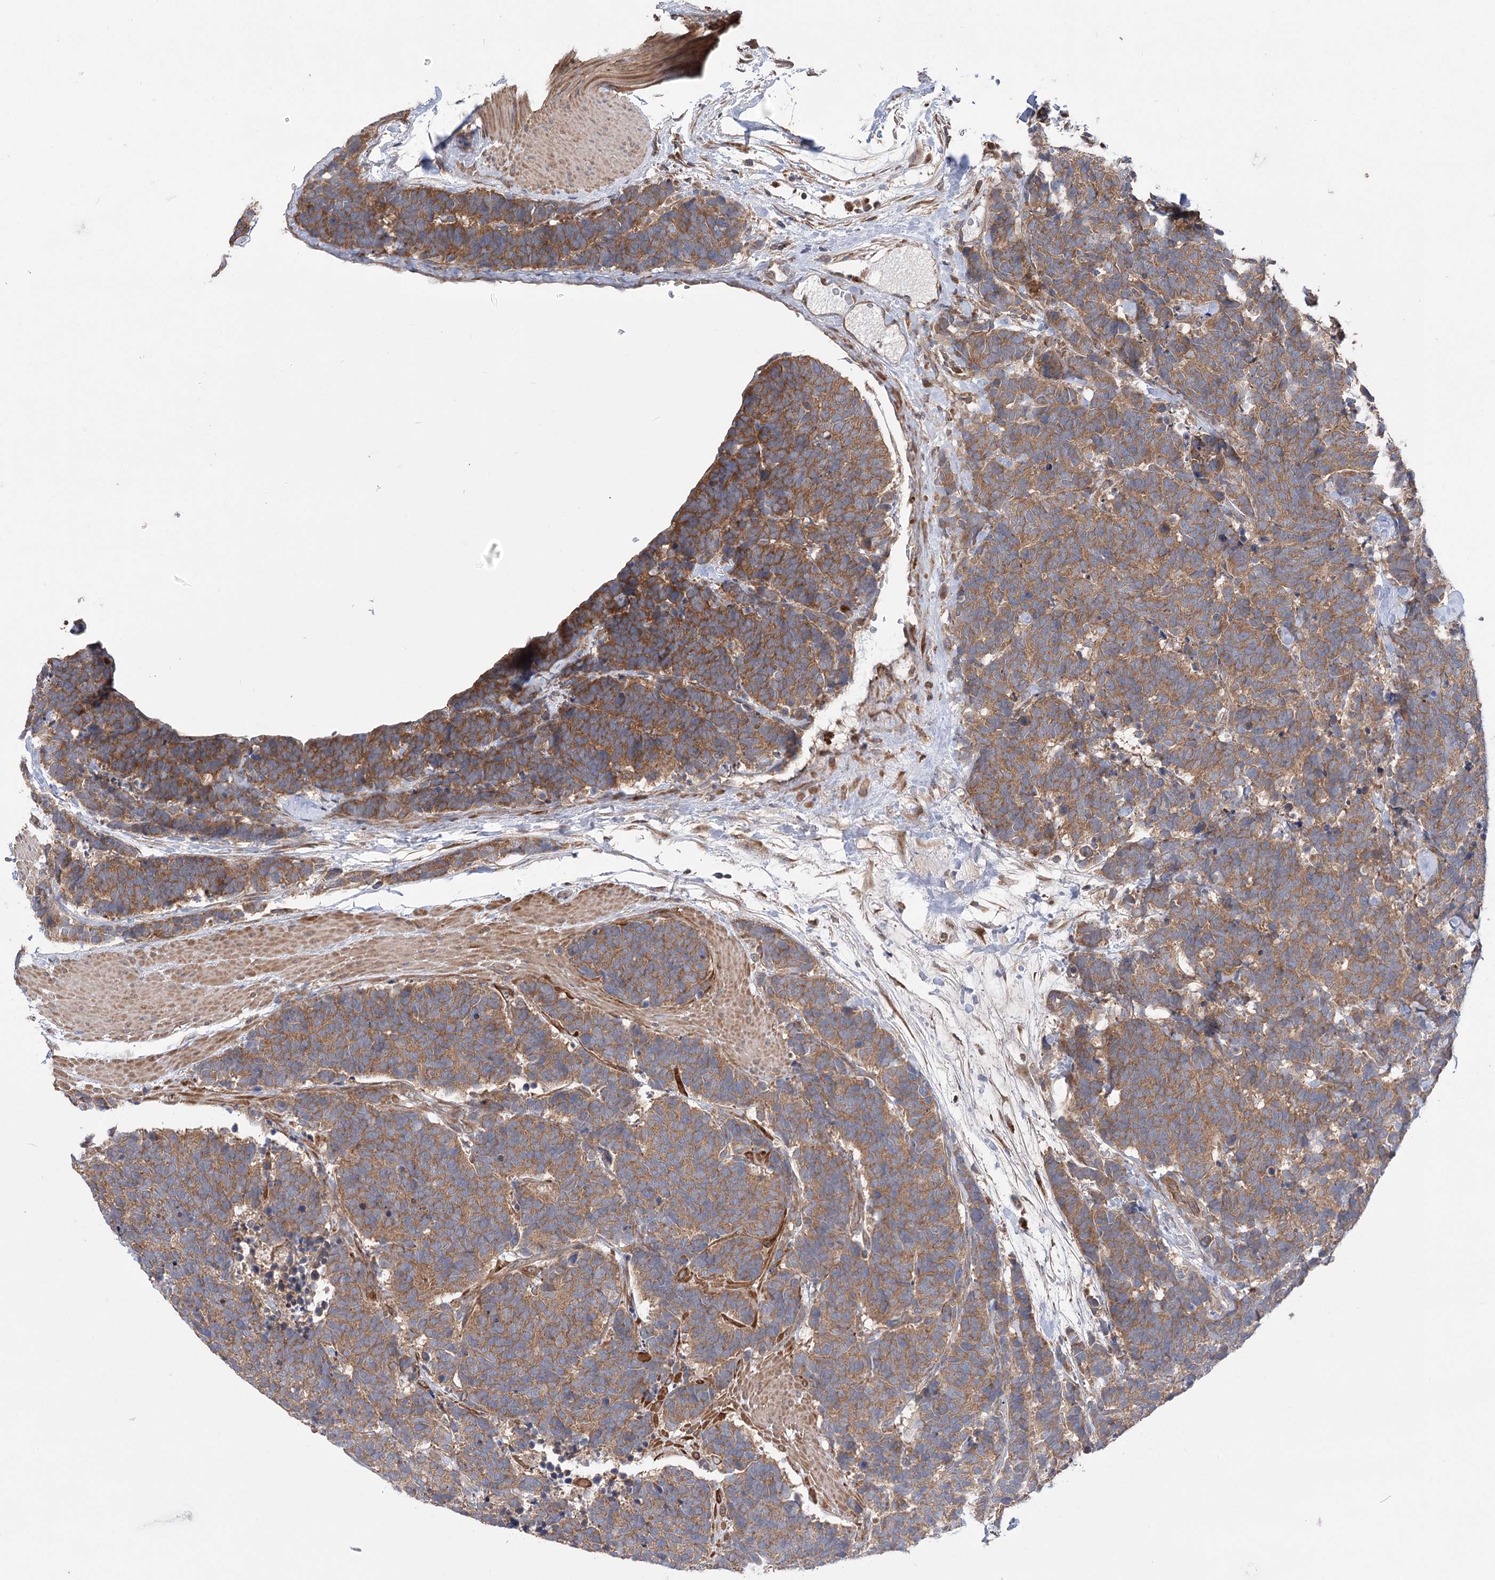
{"staining": {"intensity": "moderate", "quantity": ">75%", "location": "cytoplasmic/membranous"}, "tissue": "carcinoid", "cell_type": "Tumor cells", "image_type": "cancer", "snomed": [{"axis": "morphology", "description": "Carcinoma, NOS"}, {"axis": "morphology", "description": "Carcinoid, malignant, NOS"}, {"axis": "topography", "description": "Urinary bladder"}], "caption": "The micrograph shows staining of malignant carcinoid, revealing moderate cytoplasmic/membranous protein positivity (brown color) within tumor cells. Immunohistochemistry (ihc) stains the protein of interest in brown and the nuclei are stained blue.", "gene": "VPS37B", "patient": {"sex": "male", "age": 57}}